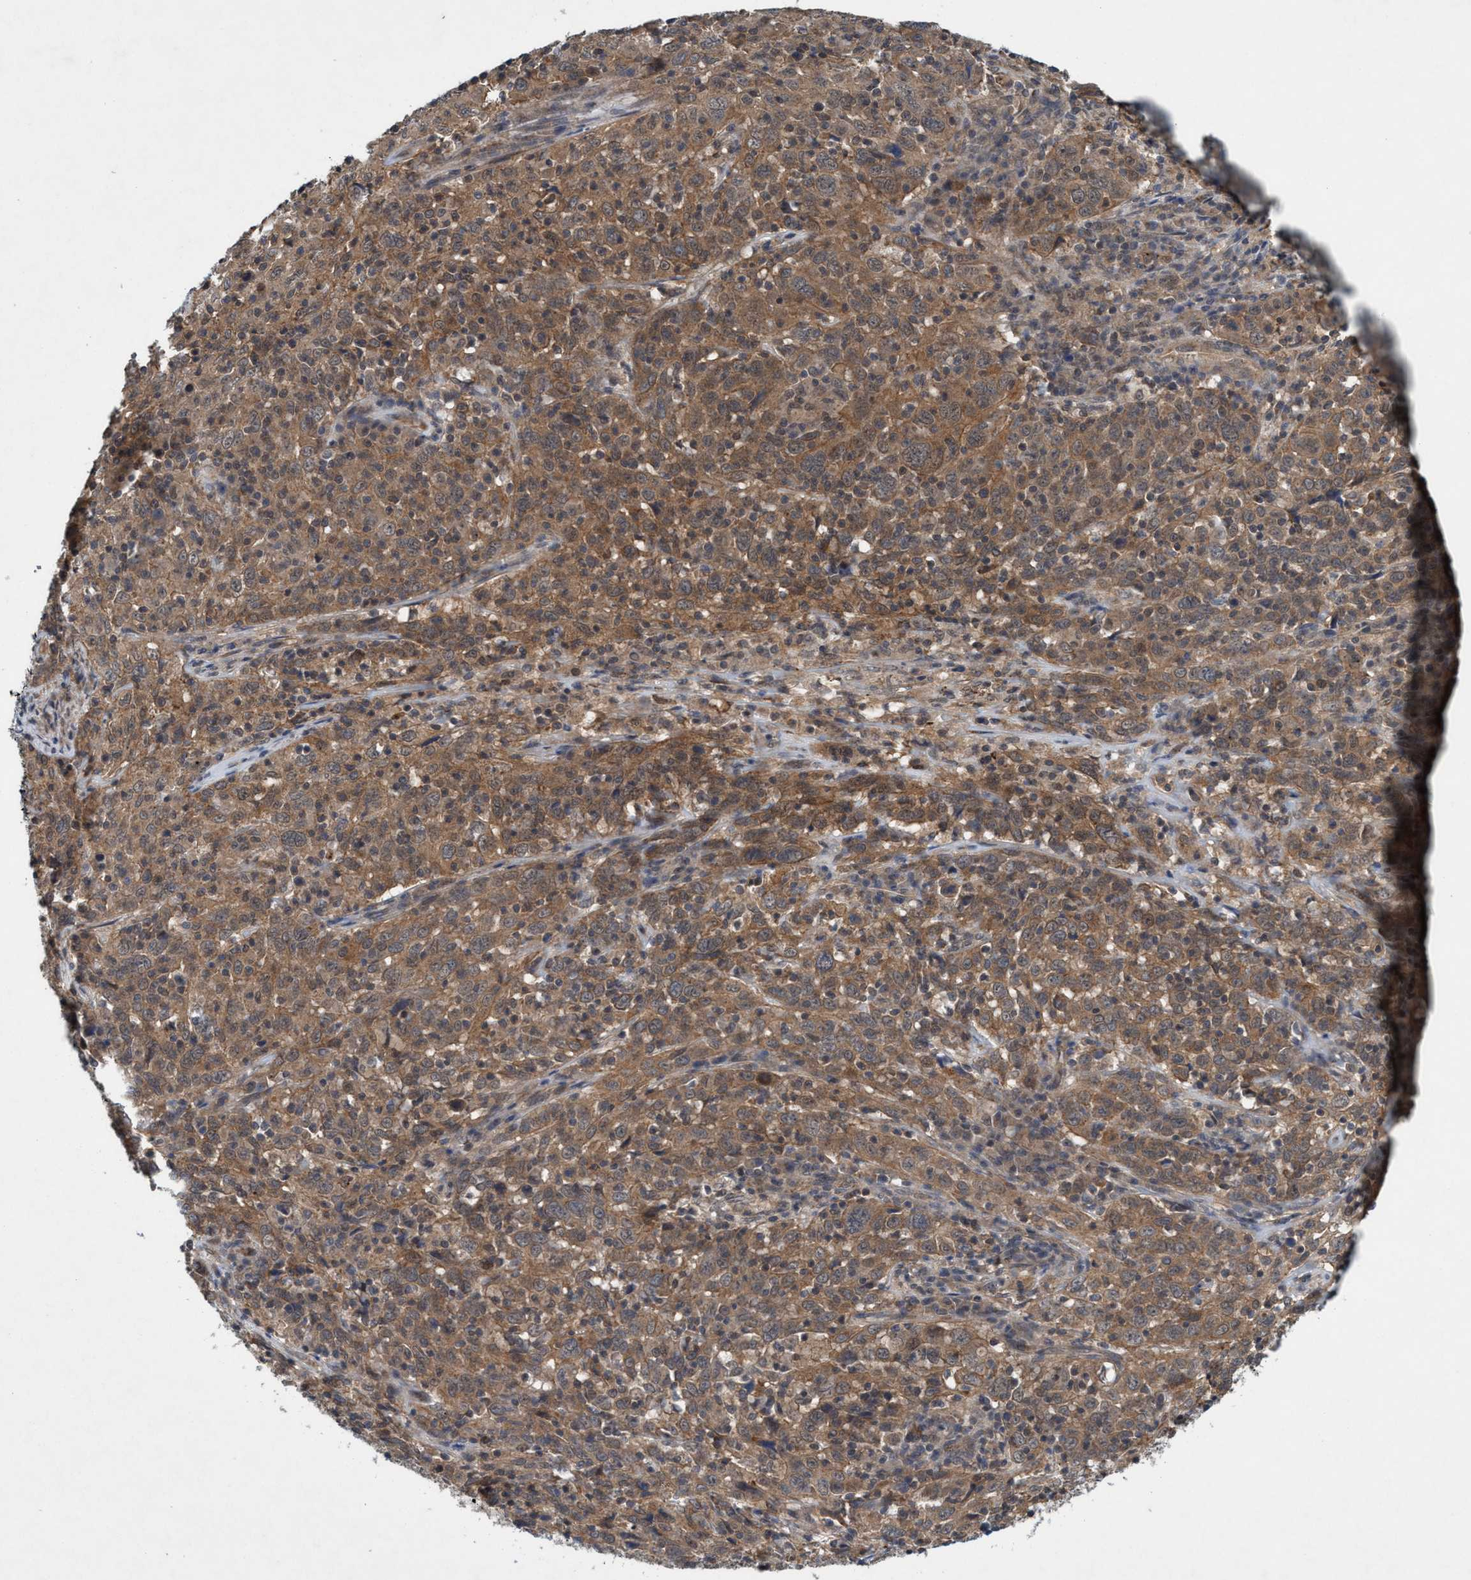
{"staining": {"intensity": "moderate", "quantity": ">75%", "location": "cytoplasmic/membranous"}, "tissue": "cervical cancer", "cell_type": "Tumor cells", "image_type": "cancer", "snomed": [{"axis": "morphology", "description": "Squamous cell carcinoma, NOS"}, {"axis": "topography", "description": "Cervix"}], "caption": "Immunohistochemistry (IHC) micrograph of neoplastic tissue: squamous cell carcinoma (cervical) stained using IHC reveals medium levels of moderate protein expression localized specifically in the cytoplasmic/membranous of tumor cells, appearing as a cytoplasmic/membranous brown color.", "gene": "TRIM65", "patient": {"sex": "female", "age": 46}}